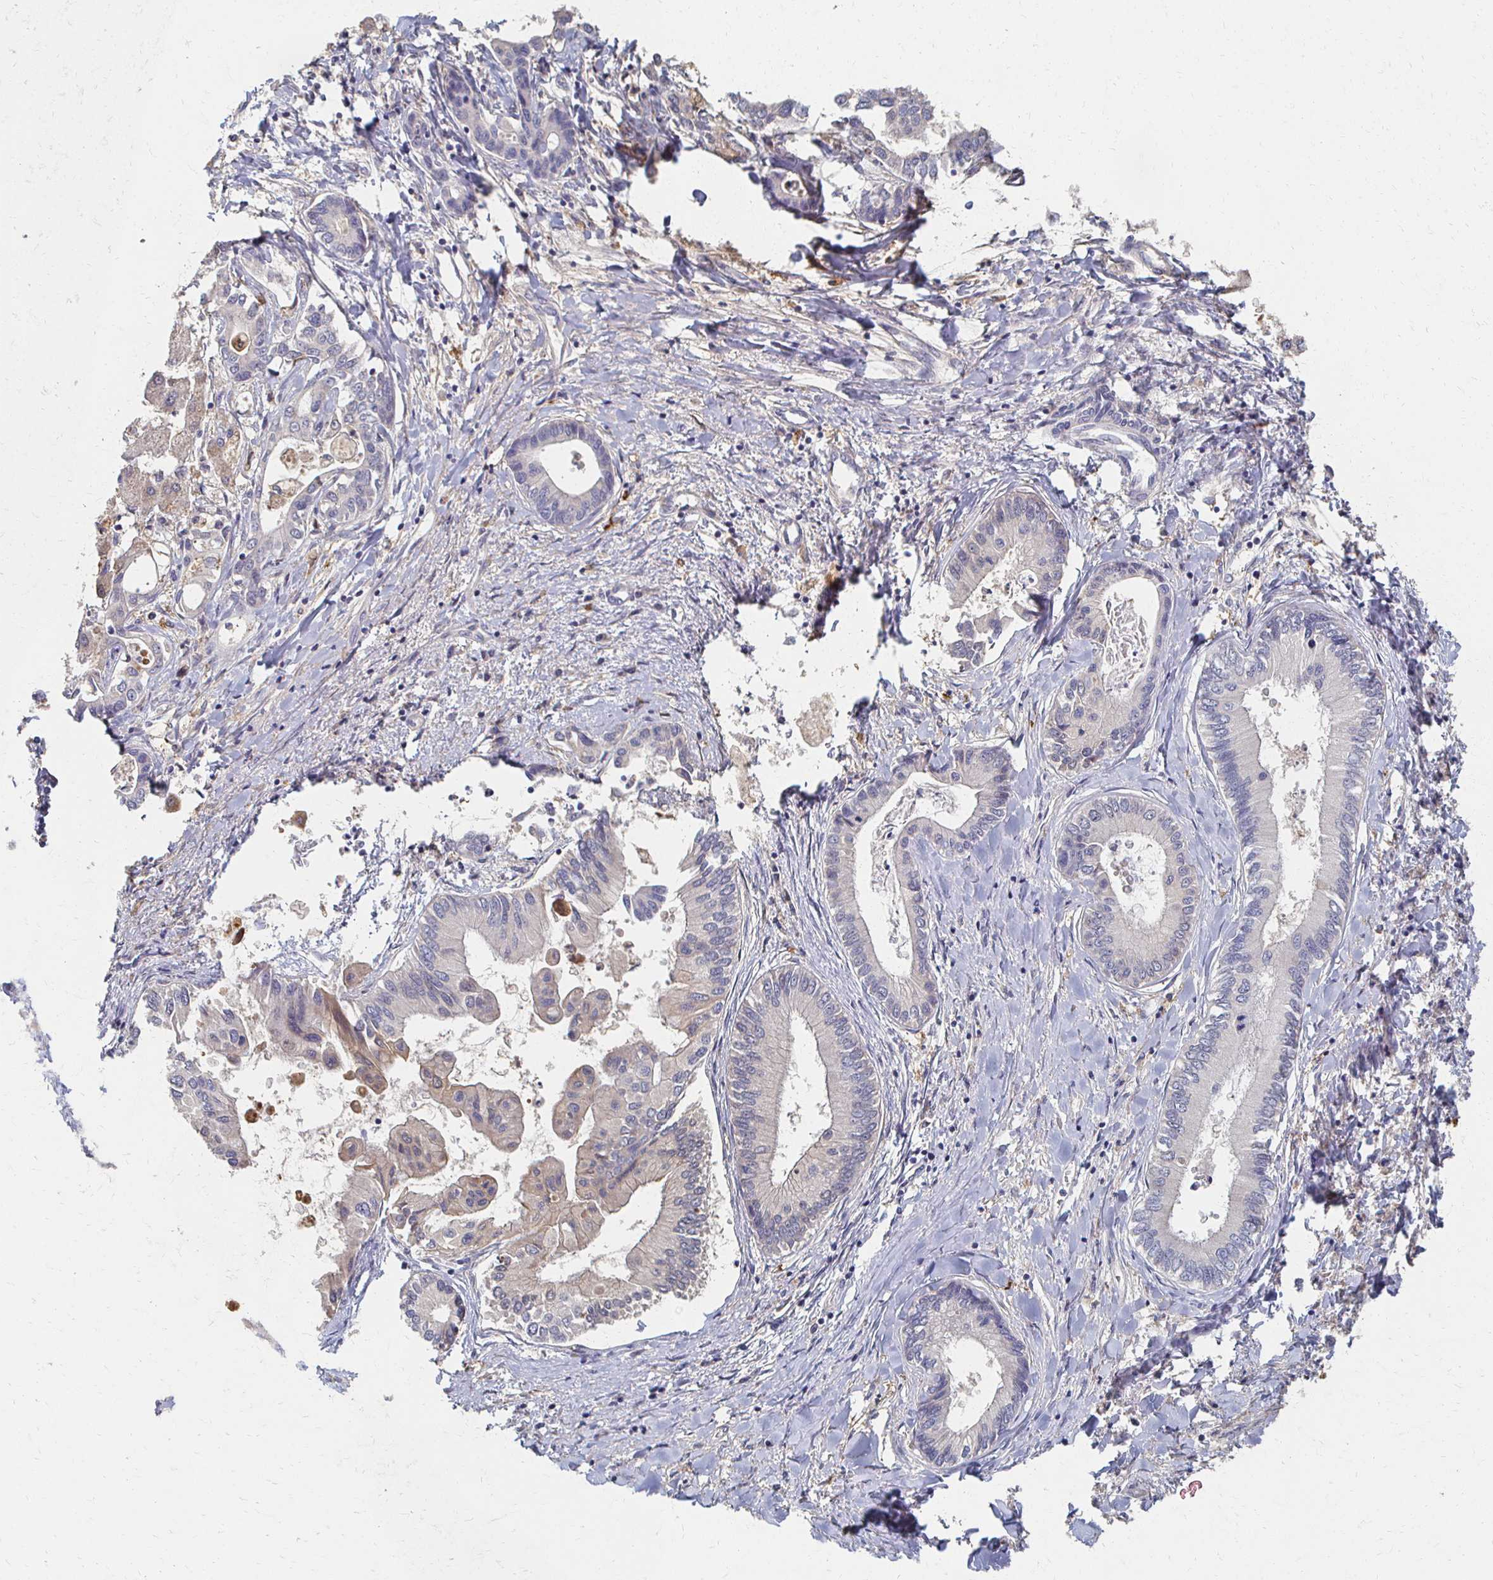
{"staining": {"intensity": "weak", "quantity": "<25%", "location": "cytoplasmic/membranous"}, "tissue": "liver cancer", "cell_type": "Tumor cells", "image_type": "cancer", "snomed": [{"axis": "morphology", "description": "Cholangiocarcinoma"}, {"axis": "topography", "description": "Liver"}], "caption": "Immunohistochemical staining of liver cancer shows no significant staining in tumor cells.", "gene": "CX3CR1", "patient": {"sex": "male", "age": 66}}